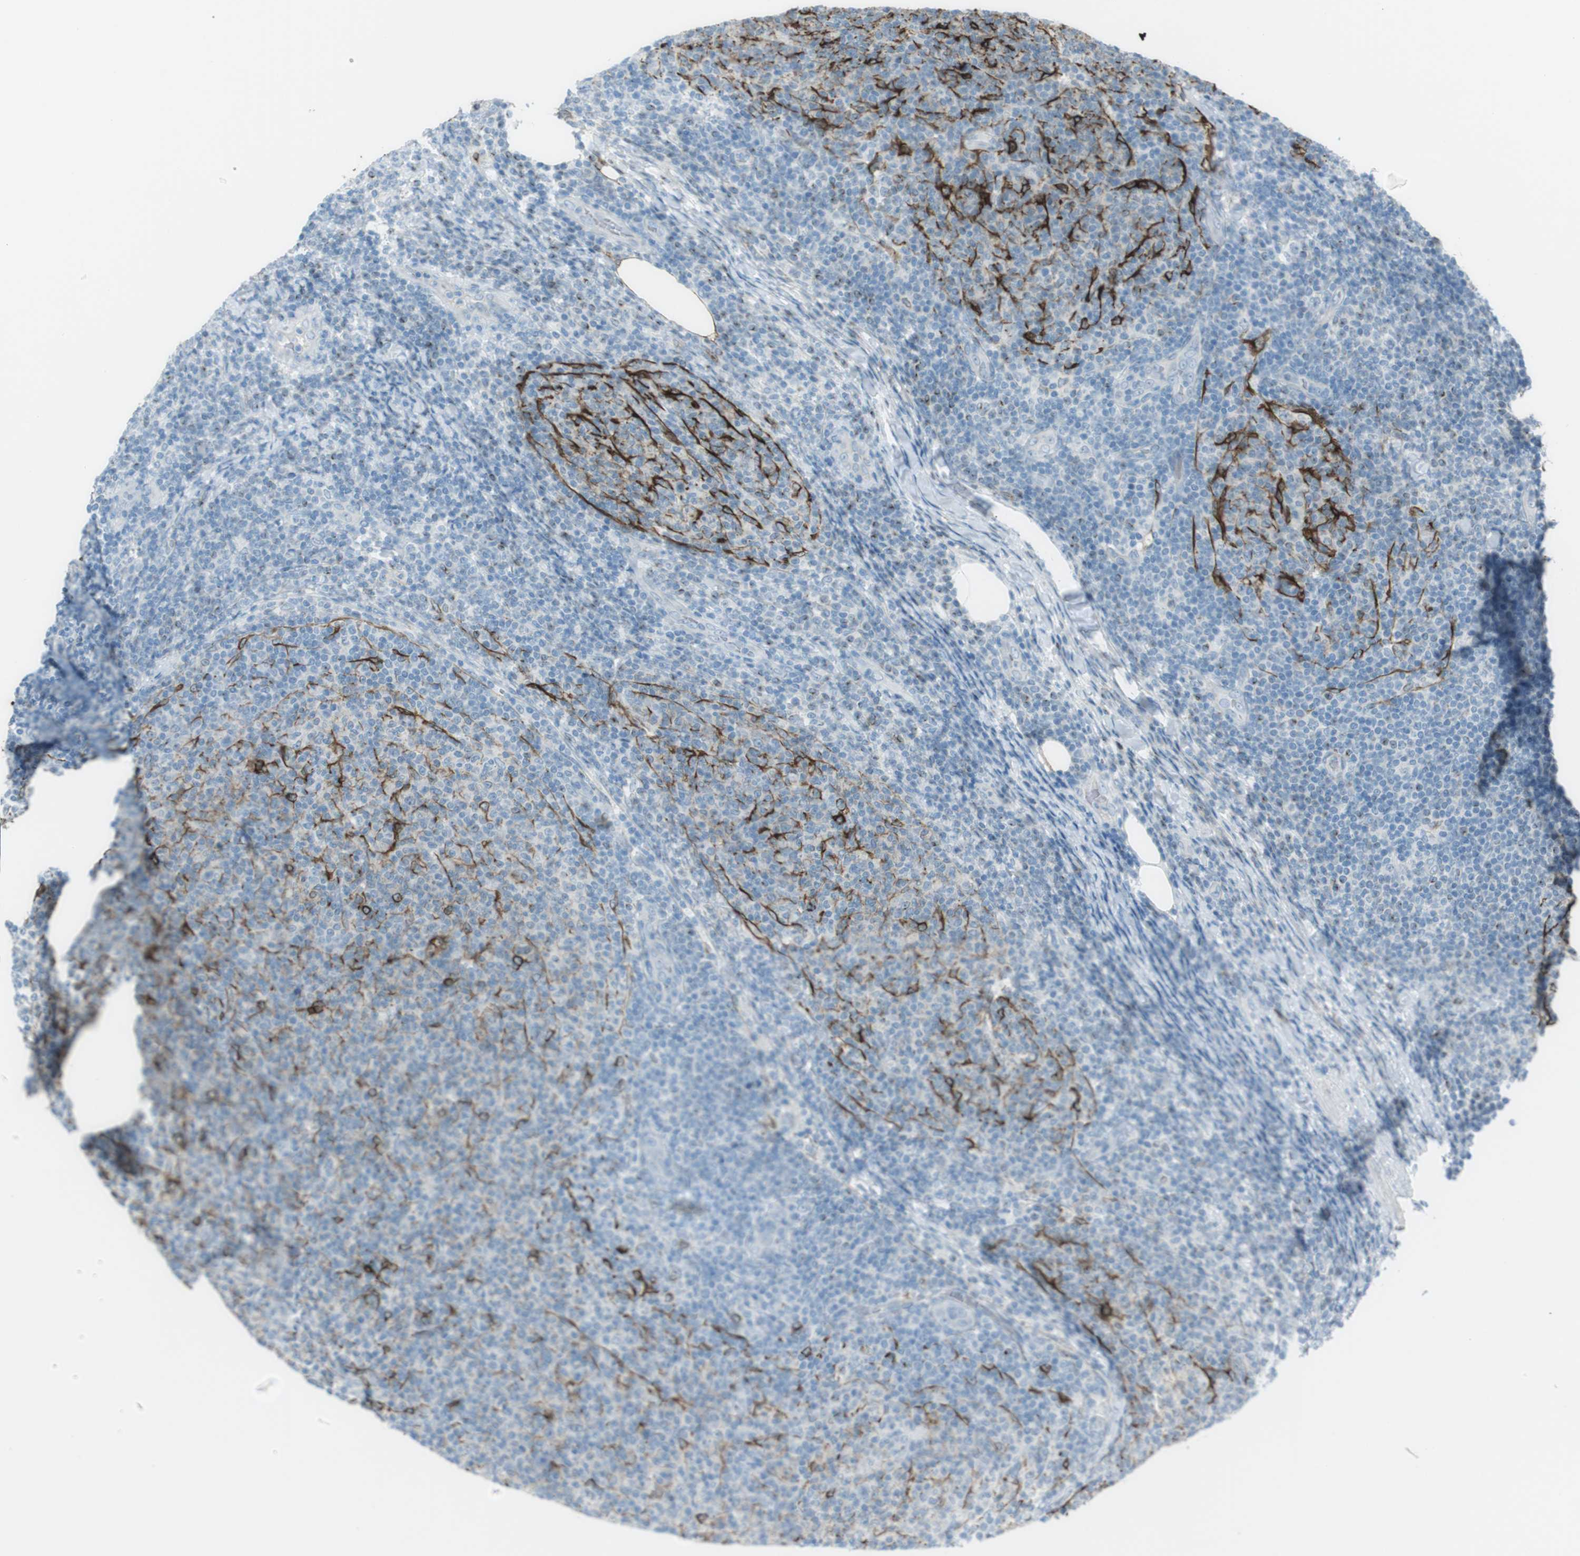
{"staining": {"intensity": "negative", "quantity": "none", "location": "none"}, "tissue": "lymphoma", "cell_type": "Tumor cells", "image_type": "cancer", "snomed": [{"axis": "morphology", "description": "Malignant lymphoma, non-Hodgkin's type, Low grade"}, {"axis": "topography", "description": "Lymph node"}], "caption": "High power microscopy image of an immunohistochemistry (IHC) histopathology image of malignant lymphoma, non-Hodgkin's type (low-grade), revealing no significant positivity in tumor cells.", "gene": "TUBB2A", "patient": {"sex": "male", "age": 66}}